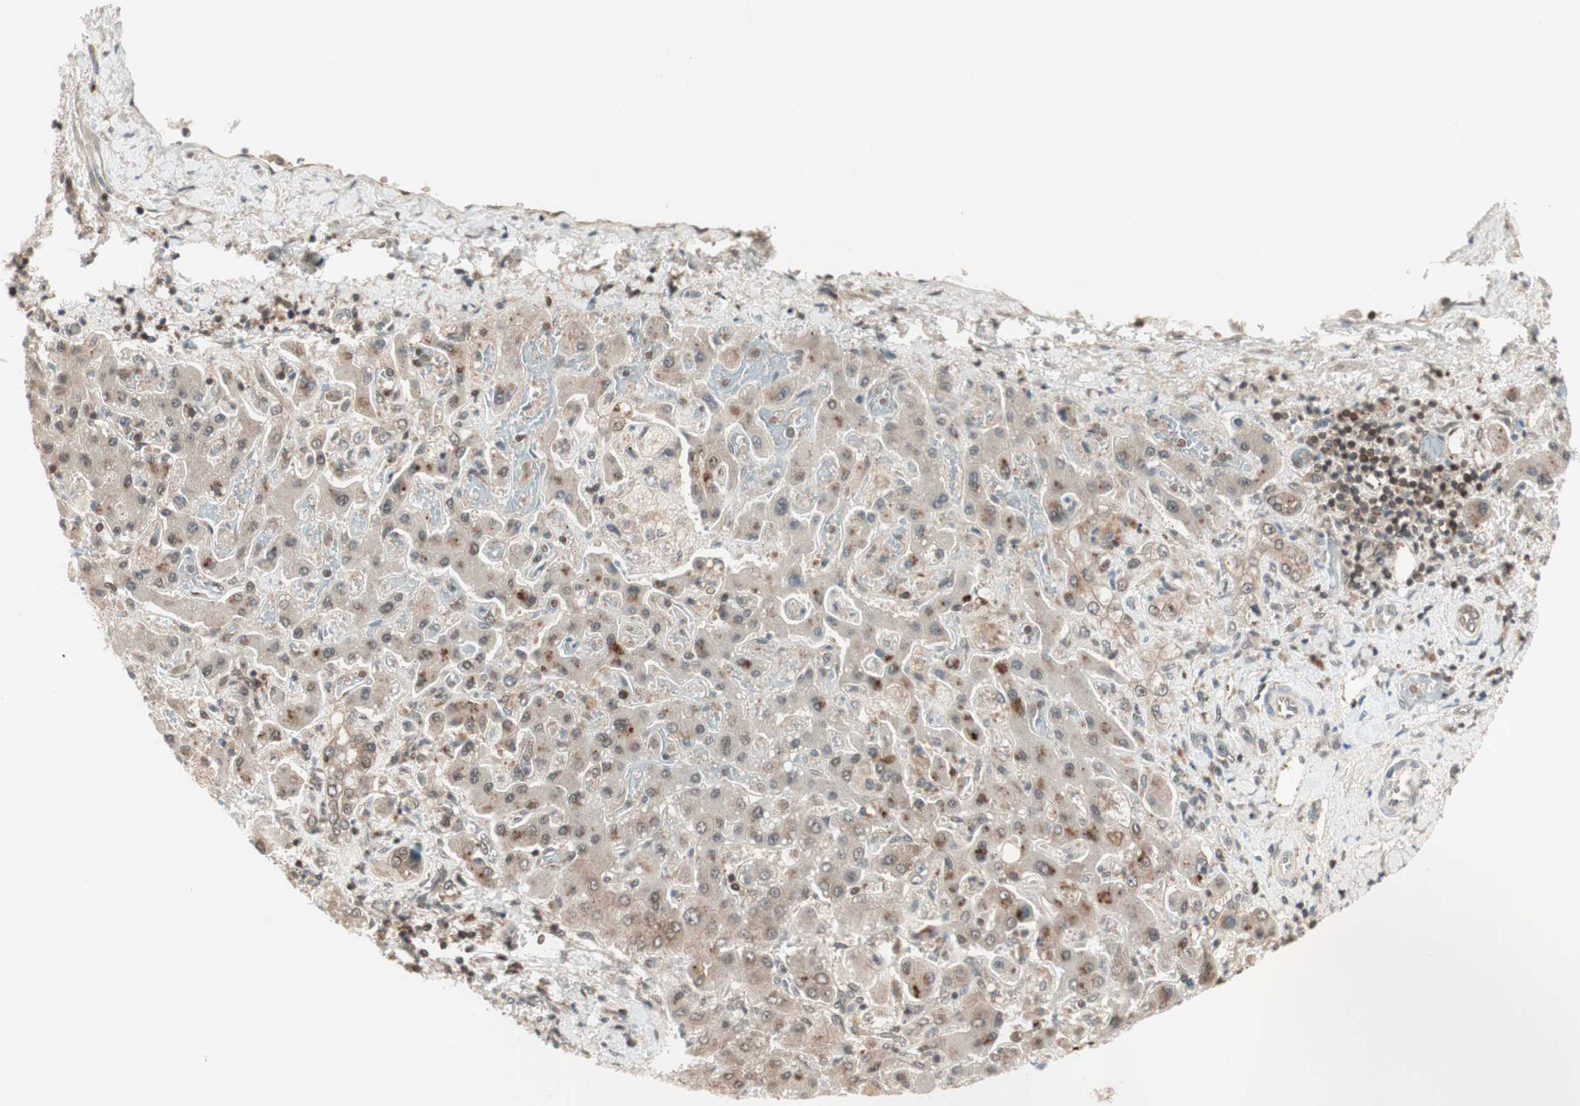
{"staining": {"intensity": "weak", "quantity": "<25%", "location": "cytoplasmic/membranous"}, "tissue": "liver cancer", "cell_type": "Tumor cells", "image_type": "cancer", "snomed": [{"axis": "morphology", "description": "Cholangiocarcinoma"}, {"axis": "topography", "description": "Liver"}], "caption": "Tumor cells are negative for brown protein staining in cholangiocarcinoma (liver).", "gene": "UBE2I", "patient": {"sex": "male", "age": 50}}